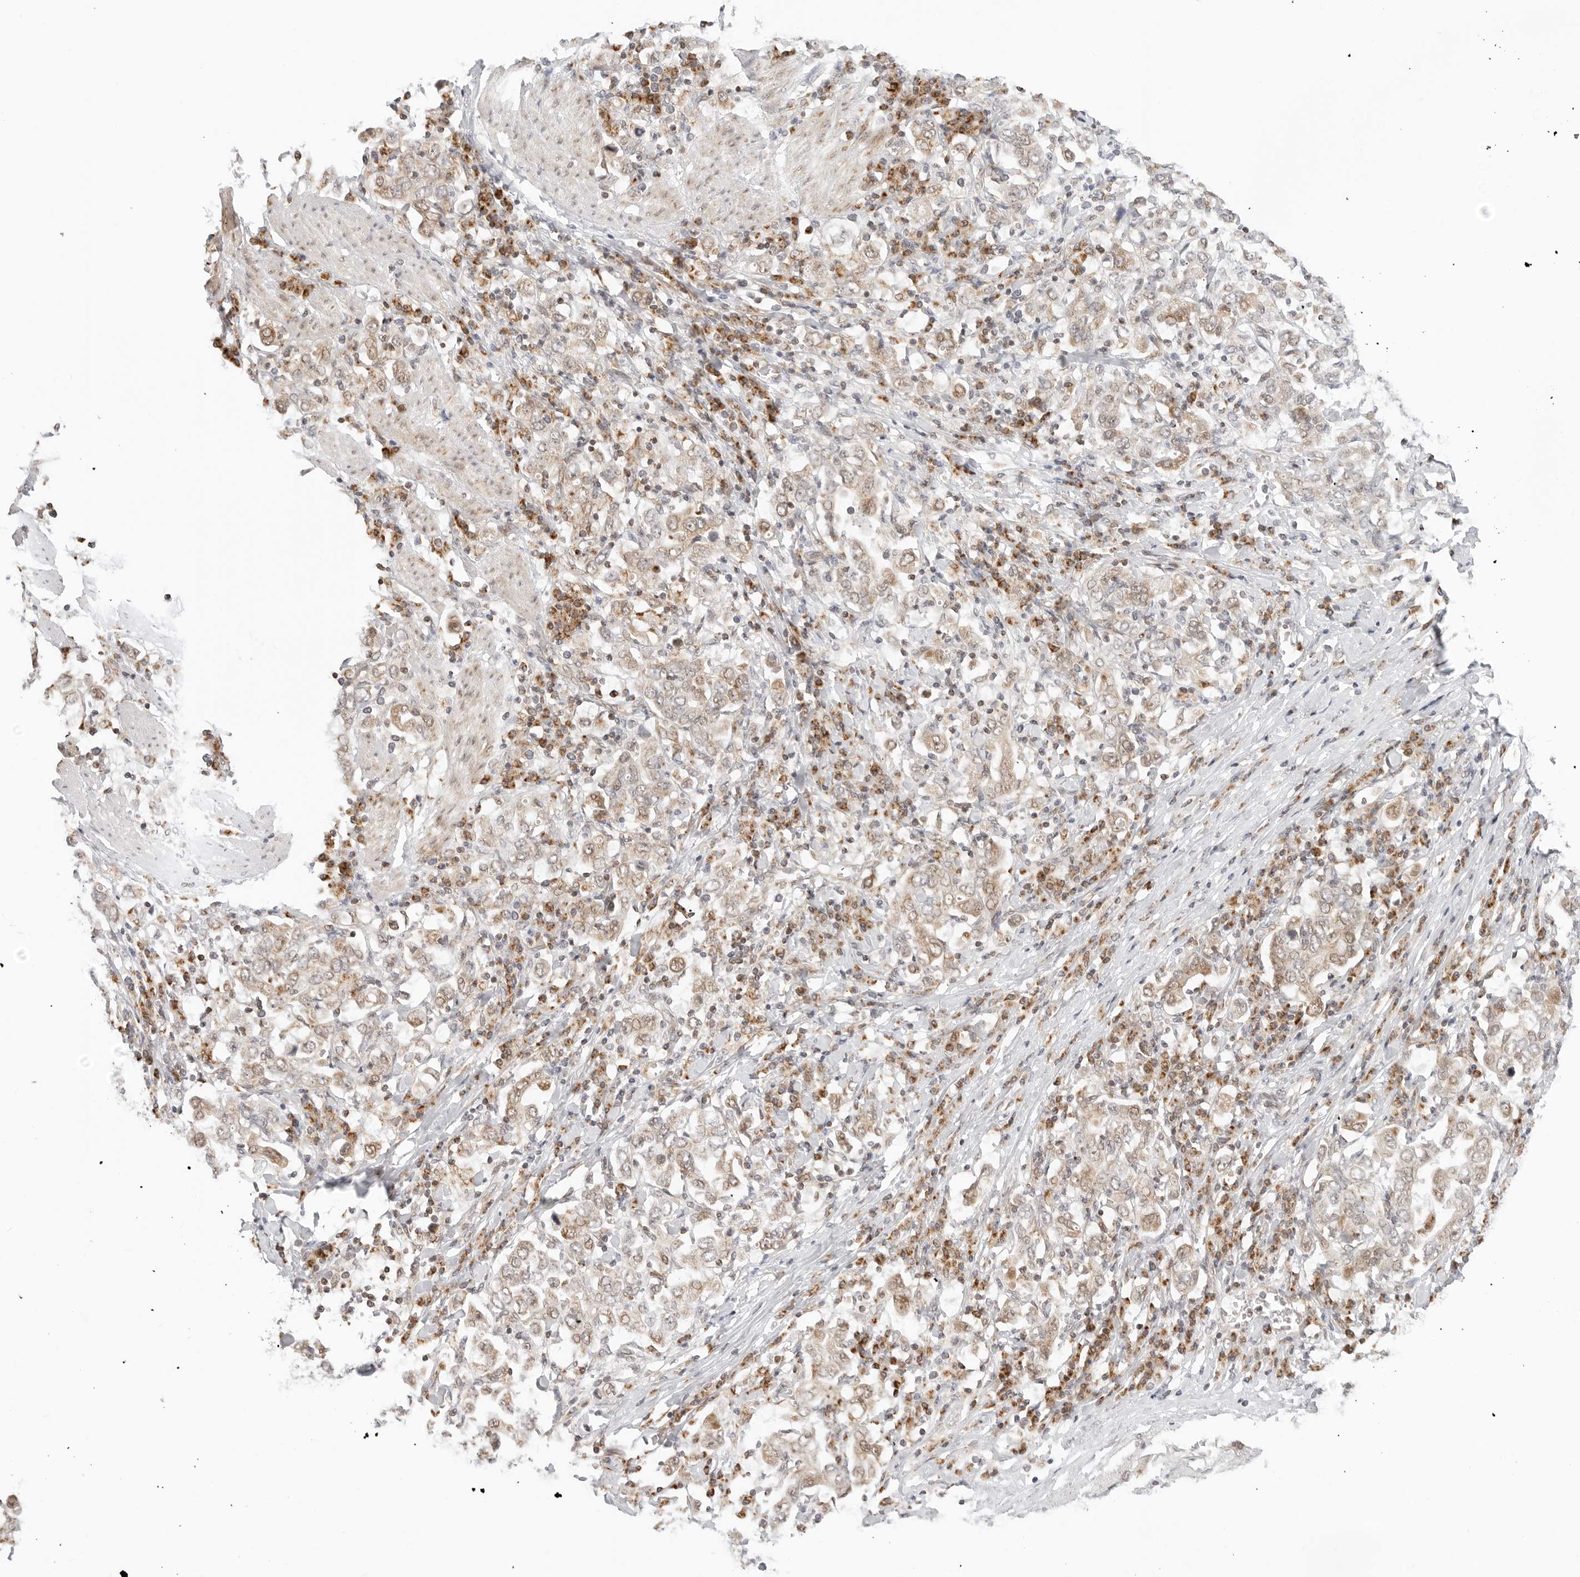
{"staining": {"intensity": "weak", "quantity": ">75%", "location": "cytoplasmic/membranous"}, "tissue": "stomach cancer", "cell_type": "Tumor cells", "image_type": "cancer", "snomed": [{"axis": "morphology", "description": "Adenocarcinoma, NOS"}, {"axis": "topography", "description": "Stomach, upper"}], "caption": "Stomach cancer stained for a protein shows weak cytoplasmic/membranous positivity in tumor cells. The protein is stained brown, and the nuclei are stained in blue (DAB (3,3'-diaminobenzidine) IHC with brightfield microscopy, high magnification).", "gene": "POLR3GL", "patient": {"sex": "male", "age": 62}}